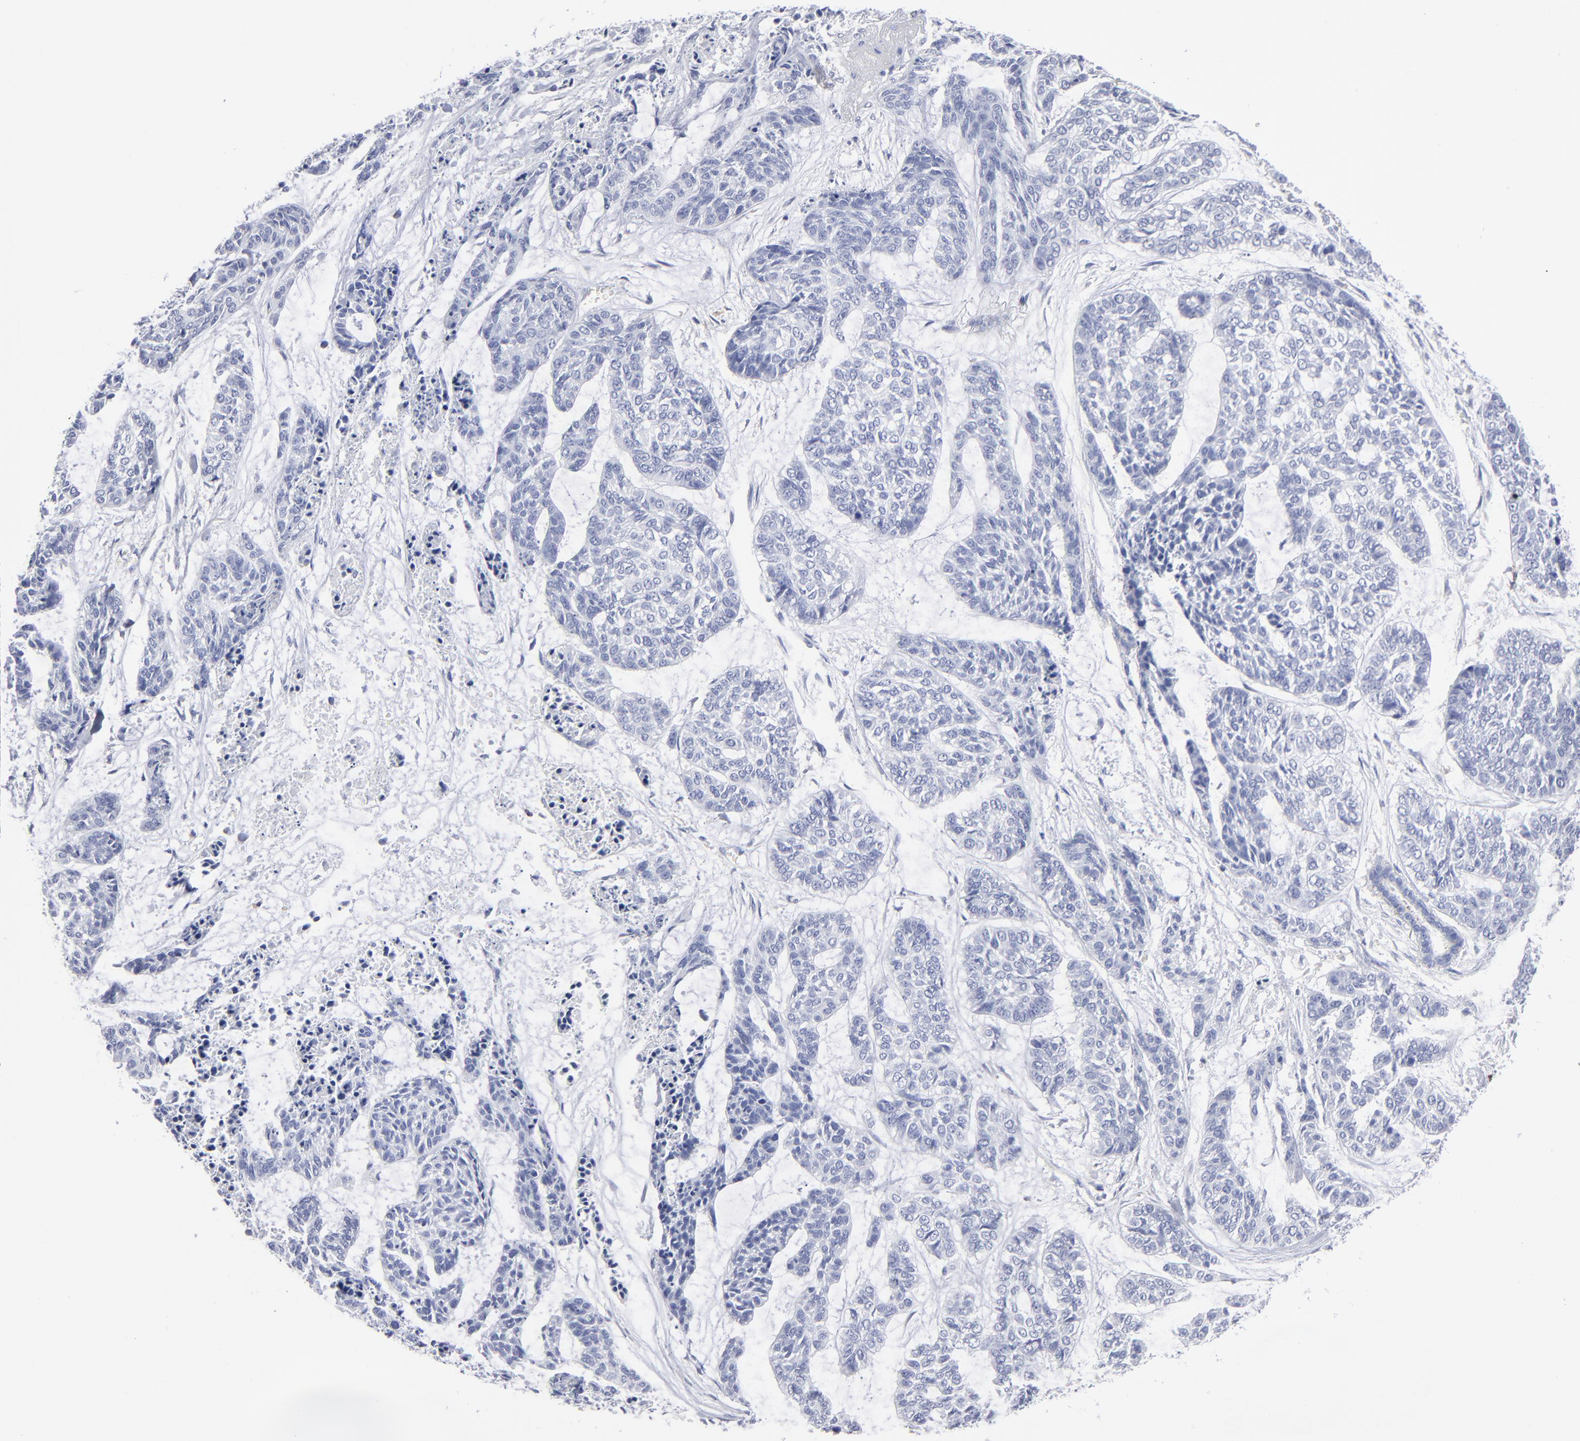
{"staining": {"intensity": "negative", "quantity": "none", "location": "none"}, "tissue": "skin cancer", "cell_type": "Tumor cells", "image_type": "cancer", "snomed": [{"axis": "morphology", "description": "Basal cell carcinoma"}, {"axis": "topography", "description": "Skin"}], "caption": "Immunohistochemistry image of neoplastic tissue: human skin cancer stained with DAB (3,3'-diaminobenzidine) reveals no significant protein staining in tumor cells.", "gene": "LAT2", "patient": {"sex": "female", "age": 64}}